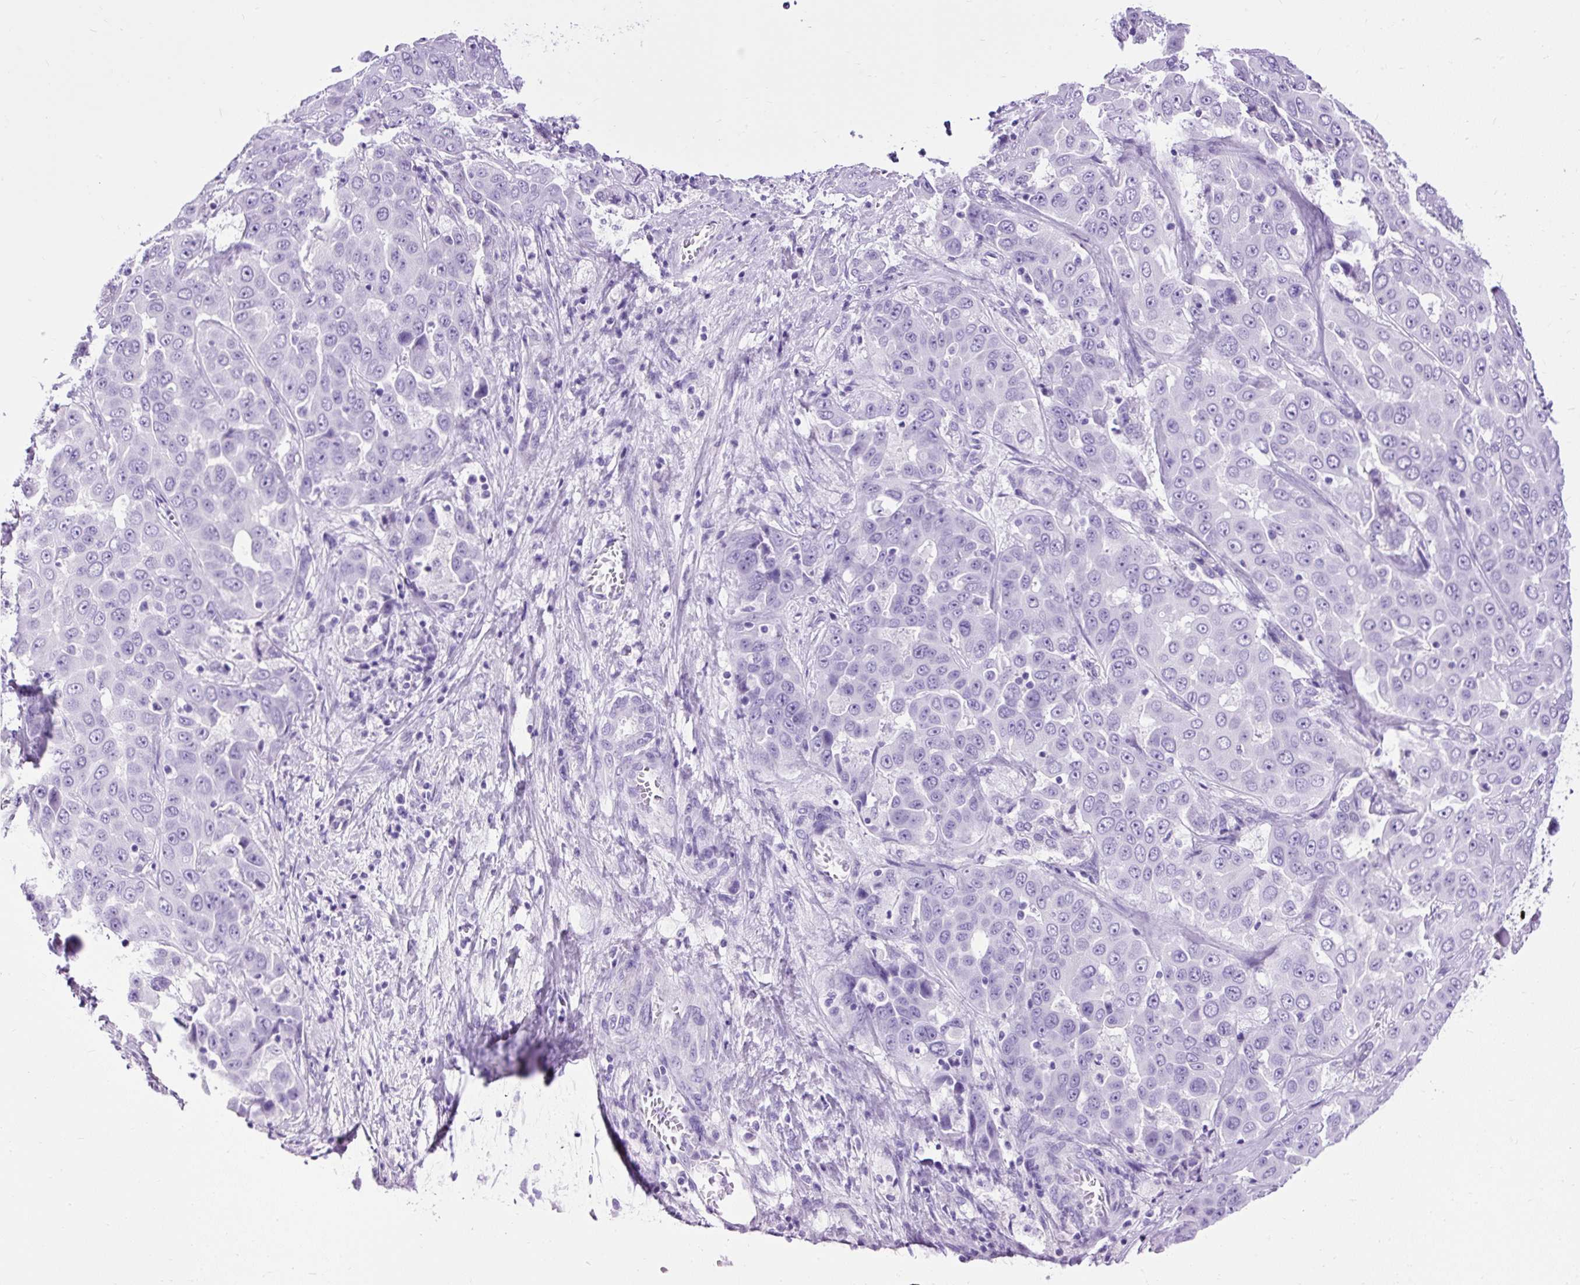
{"staining": {"intensity": "negative", "quantity": "none", "location": "none"}, "tissue": "liver cancer", "cell_type": "Tumor cells", "image_type": "cancer", "snomed": [{"axis": "morphology", "description": "Cholangiocarcinoma"}, {"axis": "topography", "description": "Liver"}], "caption": "Immunohistochemistry (IHC) micrograph of human liver cancer (cholangiocarcinoma) stained for a protein (brown), which demonstrates no positivity in tumor cells.", "gene": "PDIA2", "patient": {"sex": "female", "age": 52}}